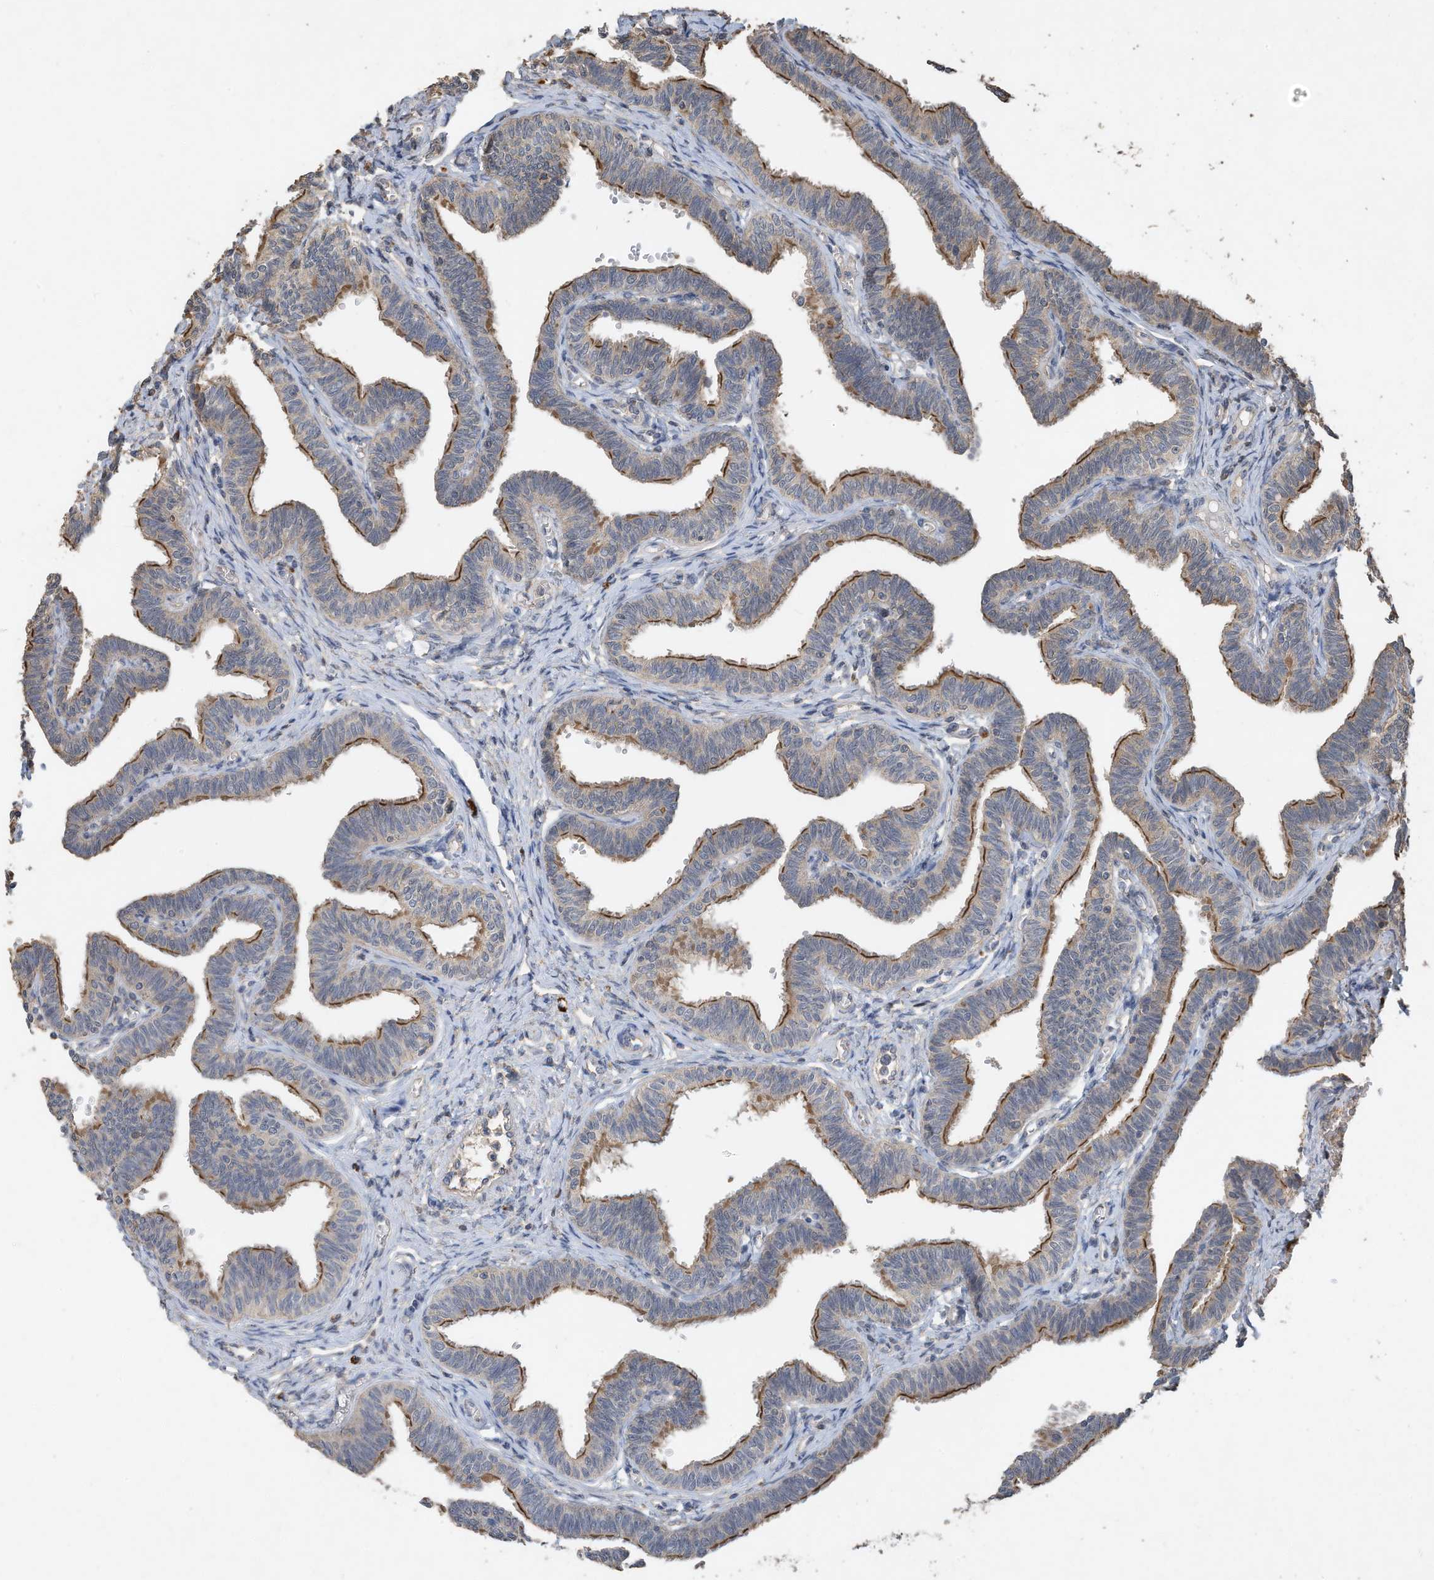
{"staining": {"intensity": "moderate", "quantity": "25%-75%", "location": "cytoplasmic/membranous"}, "tissue": "fallopian tube", "cell_type": "Glandular cells", "image_type": "normal", "snomed": [{"axis": "morphology", "description": "Normal tissue, NOS"}, {"axis": "topography", "description": "Fallopian tube"}, {"axis": "topography", "description": "Ovary"}], "caption": "Glandular cells display medium levels of moderate cytoplasmic/membranous positivity in approximately 25%-75% of cells in unremarkable fallopian tube. The staining was performed using DAB, with brown indicating positive protein expression. Nuclei are stained blue with hematoxylin.", "gene": "CAPN13", "patient": {"sex": "female", "age": 23}}